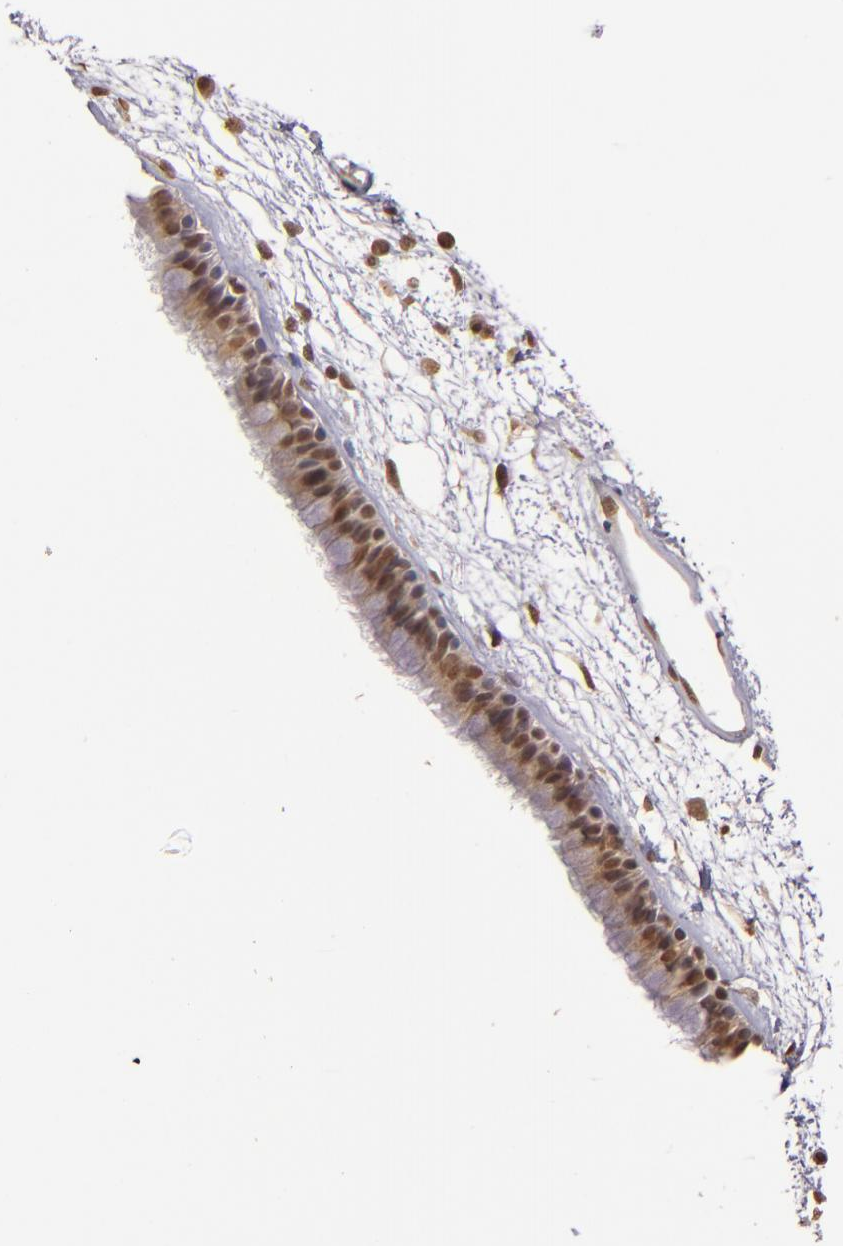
{"staining": {"intensity": "moderate", "quantity": ">75%", "location": "cytoplasmic/membranous,nuclear"}, "tissue": "nasopharynx", "cell_type": "Respiratory epithelial cells", "image_type": "normal", "snomed": [{"axis": "morphology", "description": "Normal tissue, NOS"}, {"axis": "morphology", "description": "Inflammation, NOS"}, {"axis": "topography", "description": "Nasopharynx"}], "caption": "Protein expression analysis of normal nasopharynx shows moderate cytoplasmic/membranous,nuclear positivity in about >75% of respiratory epithelial cells. (IHC, brightfield microscopy, high magnification).", "gene": "CUL1", "patient": {"sex": "male", "age": 48}}